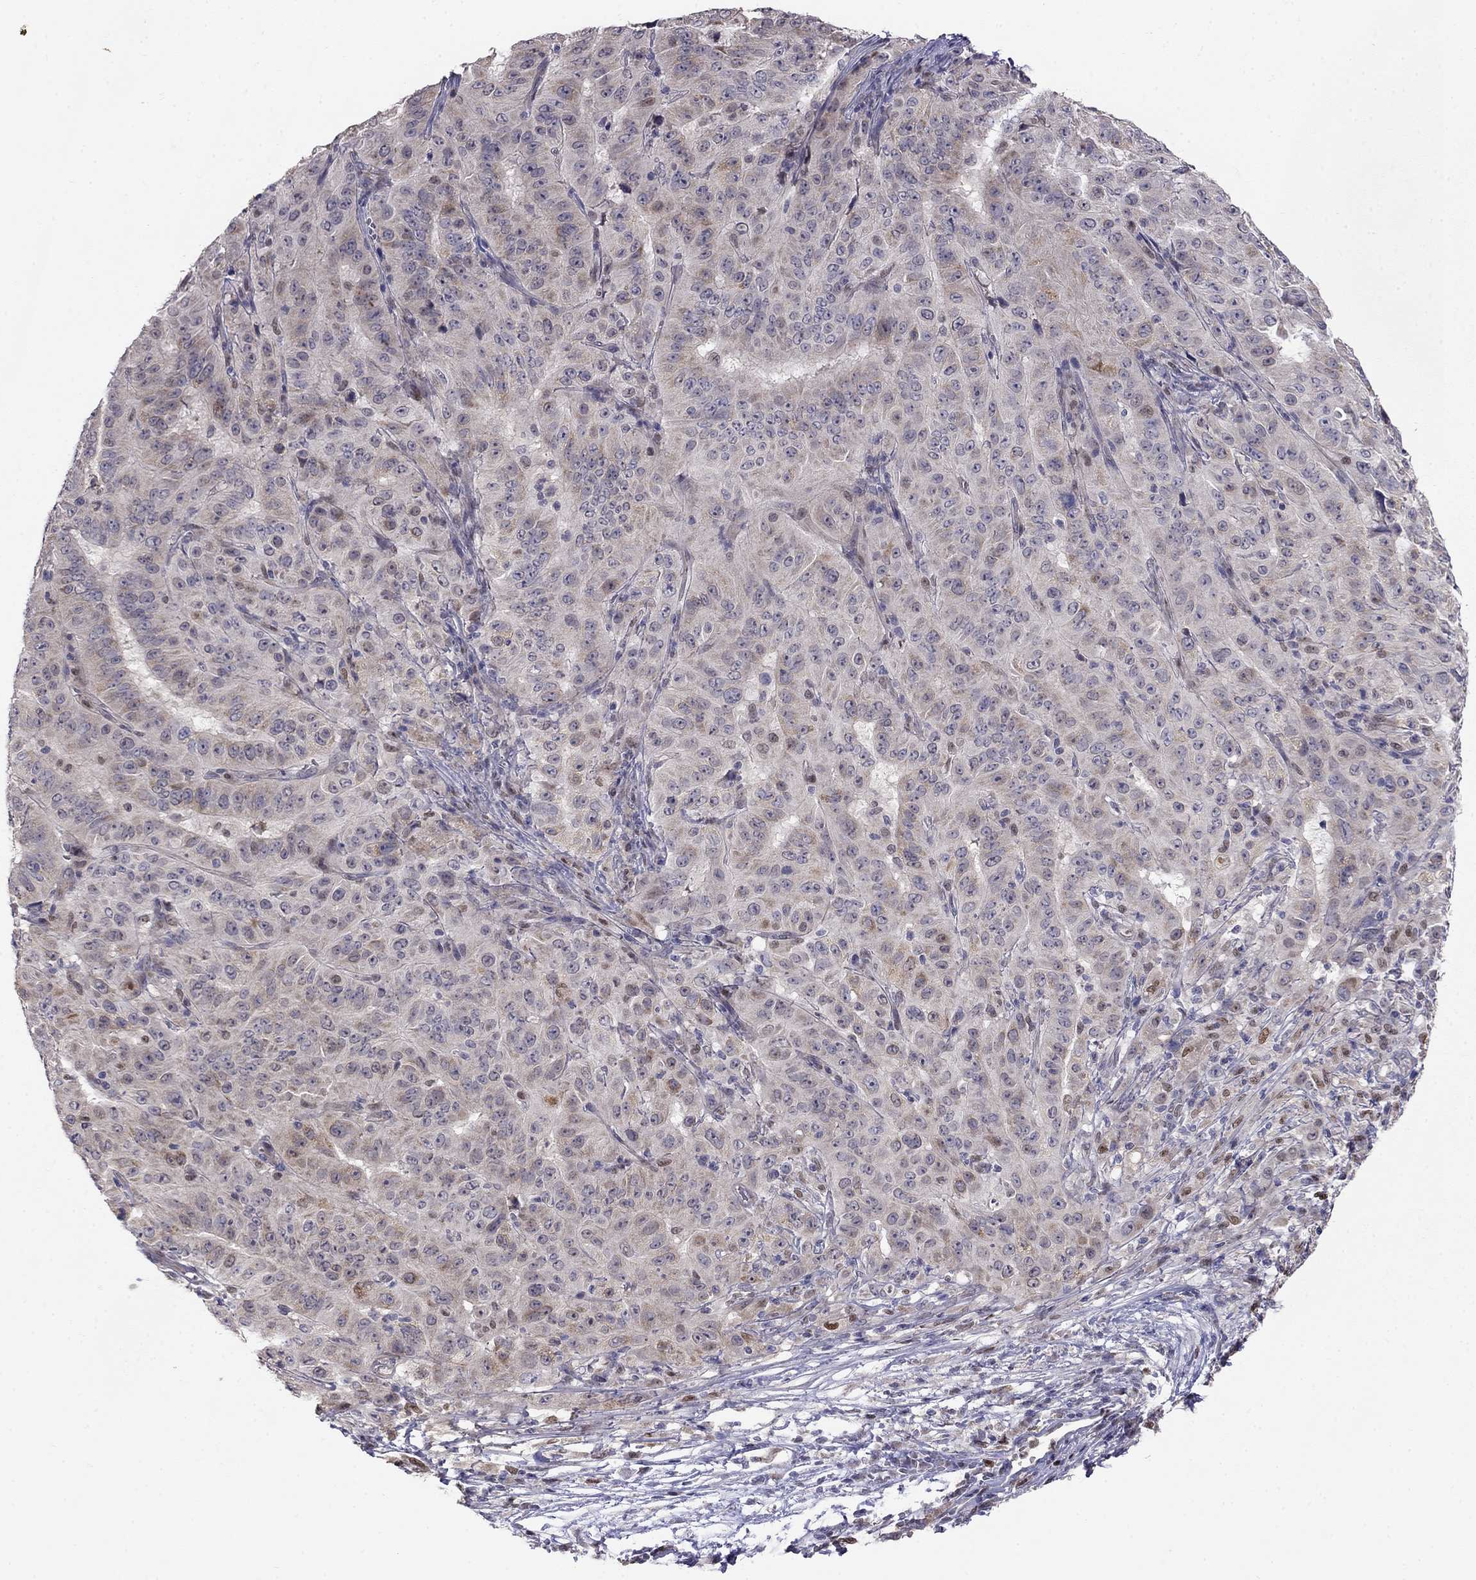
{"staining": {"intensity": "moderate", "quantity": "<25%", "location": "cytoplasmic/membranous"}, "tissue": "pancreatic cancer", "cell_type": "Tumor cells", "image_type": "cancer", "snomed": [{"axis": "morphology", "description": "Adenocarcinoma, NOS"}, {"axis": "topography", "description": "Pancreas"}], "caption": "Immunohistochemical staining of pancreatic adenocarcinoma reveals moderate cytoplasmic/membranous protein staining in about <25% of tumor cells.", "gene": "LRRC39", "patient": {"sex": "male", "age": 63}}